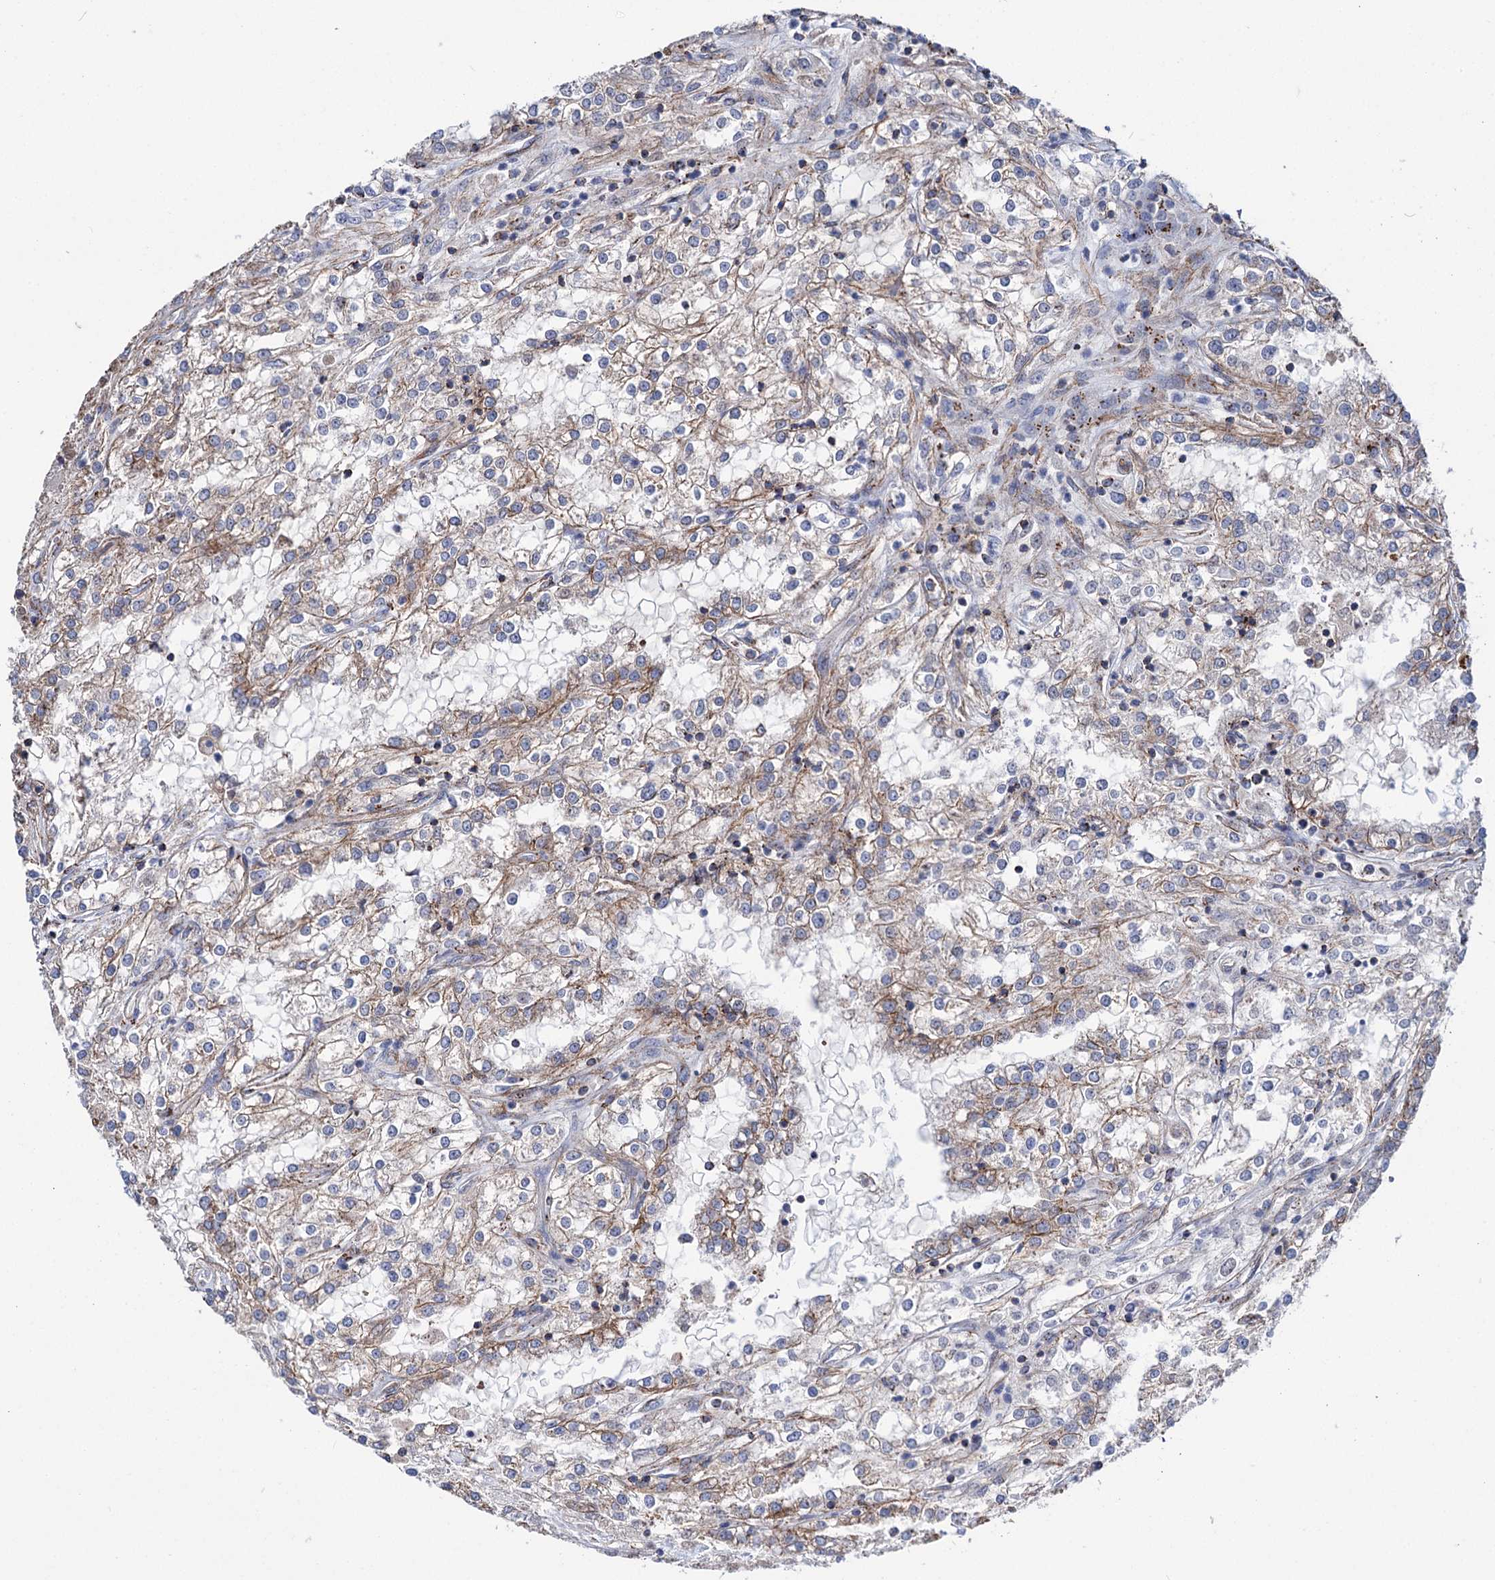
{"staining": {"intensity": "weak", "quantity": "25%-75%", "location": "cytoplasmic/membranous"}, "tissue": "renal cancer", "cell_type": "Tumor cells", "image_type": "cancer", "snomed": [{"axis": "morphology", "description": "Adenocarcinoma, NOS"}, {"axis": "topography", "description": "Kidney"}], "caption": "Tumor cells demonstrate weak cytoplasmic/membranous positivity in about 25%-75% of cells in renal cancer (adenocarcinoma). The staining was performed using DAB, with brown indicating positive protein expression. Nuclei are stained blue with hematoxylin.", "gene": "DEF6", "patient": {"sex": "female", "age": 52}}